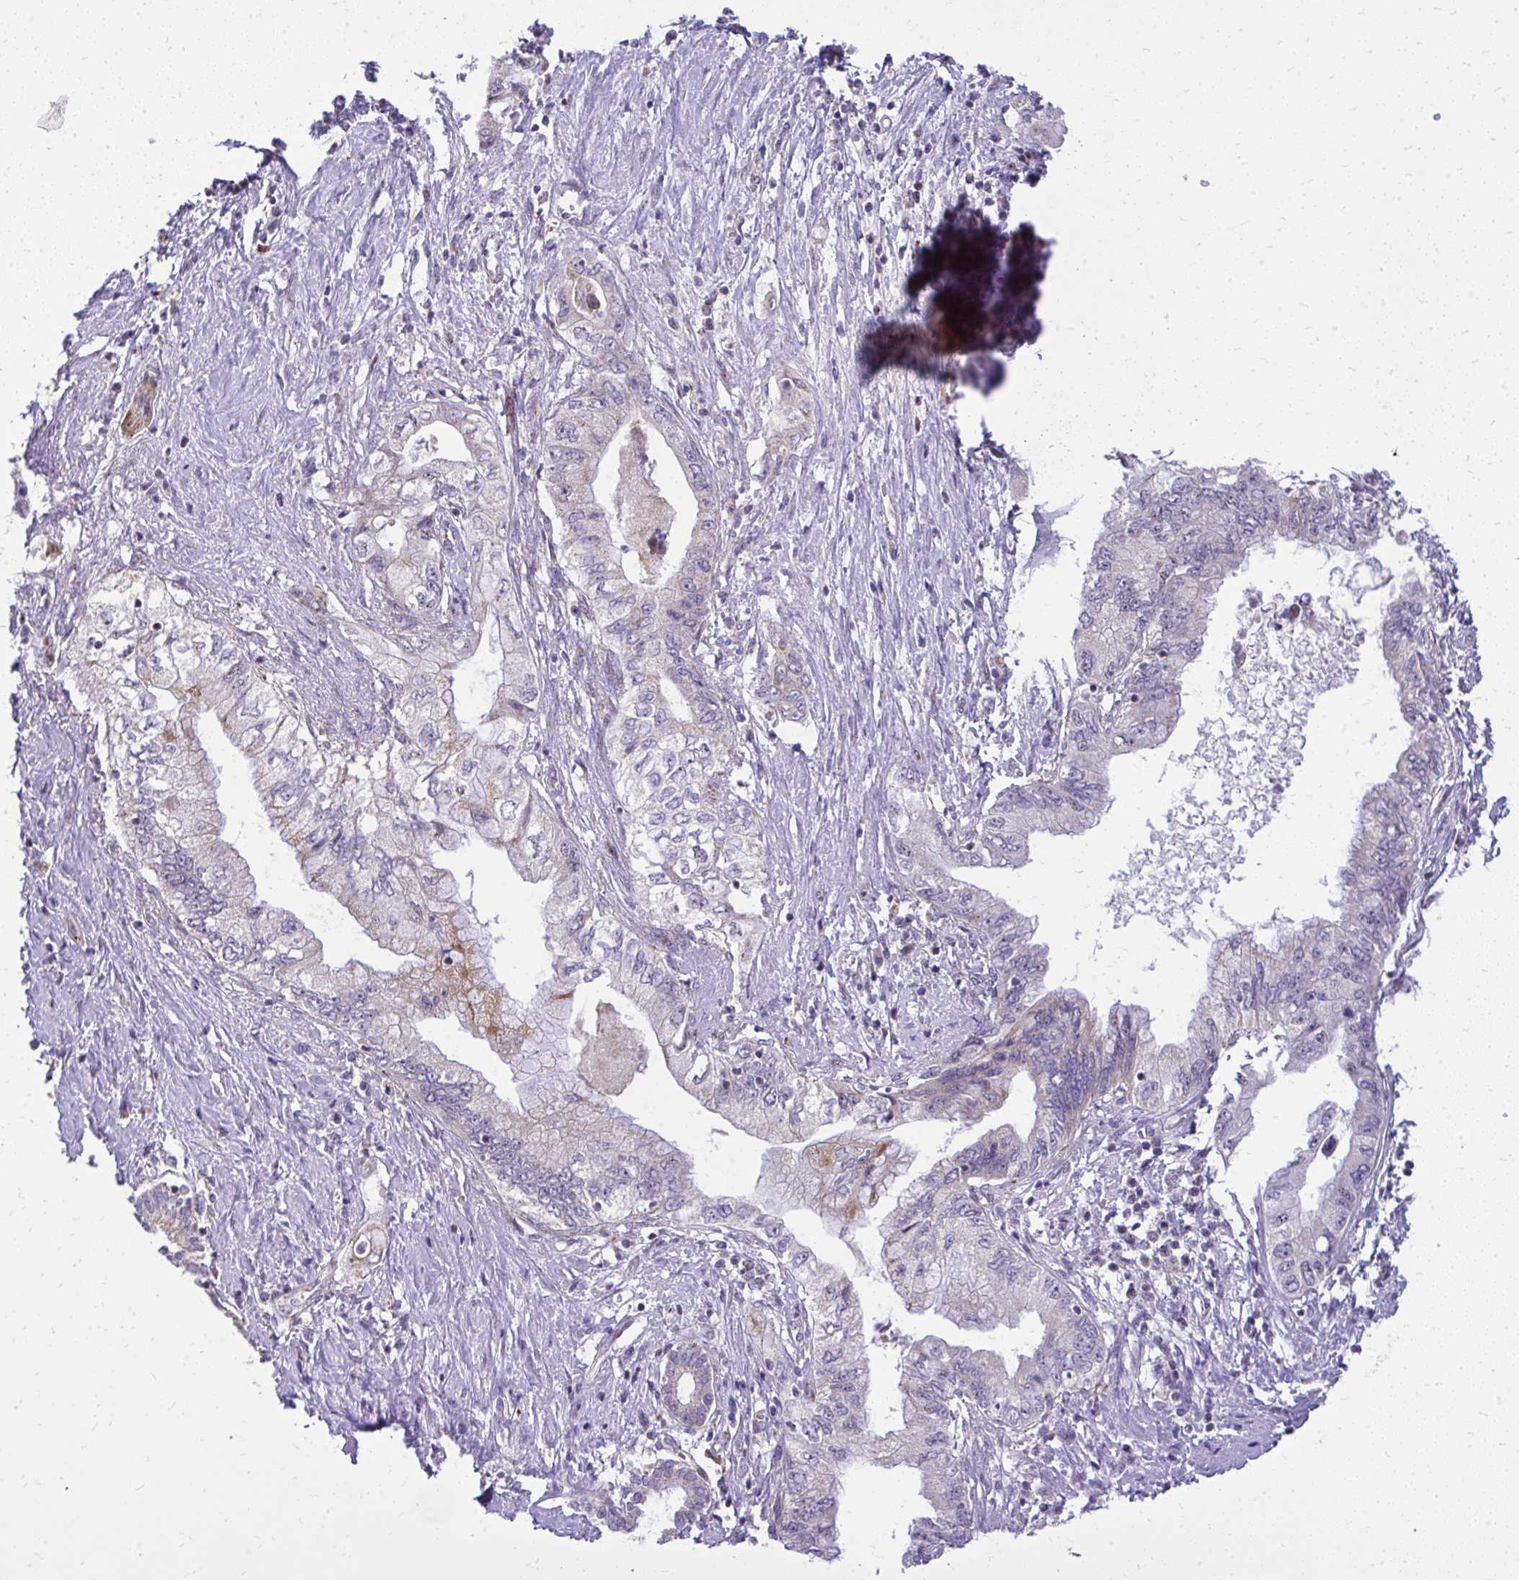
{"staining": {"intensity": "negative", "quantity": "none", "location": "none"}, "tissue": "pancreatic cancer", "cell_type": "Tumor cells", "image_type": "cancer", "snomed": [{"axis": "morphology", "description": "Adenocarcinoma, NOS"}, {"axis": "topography", "description": "Pancreas"}], "caption": "The photomicrograph reveals no significant positivity in tumor cells of pancreatic cancer (adenocarcinoma).", "gene": "GPRIN3", "patient": {"sex": "female", "age": 73}}